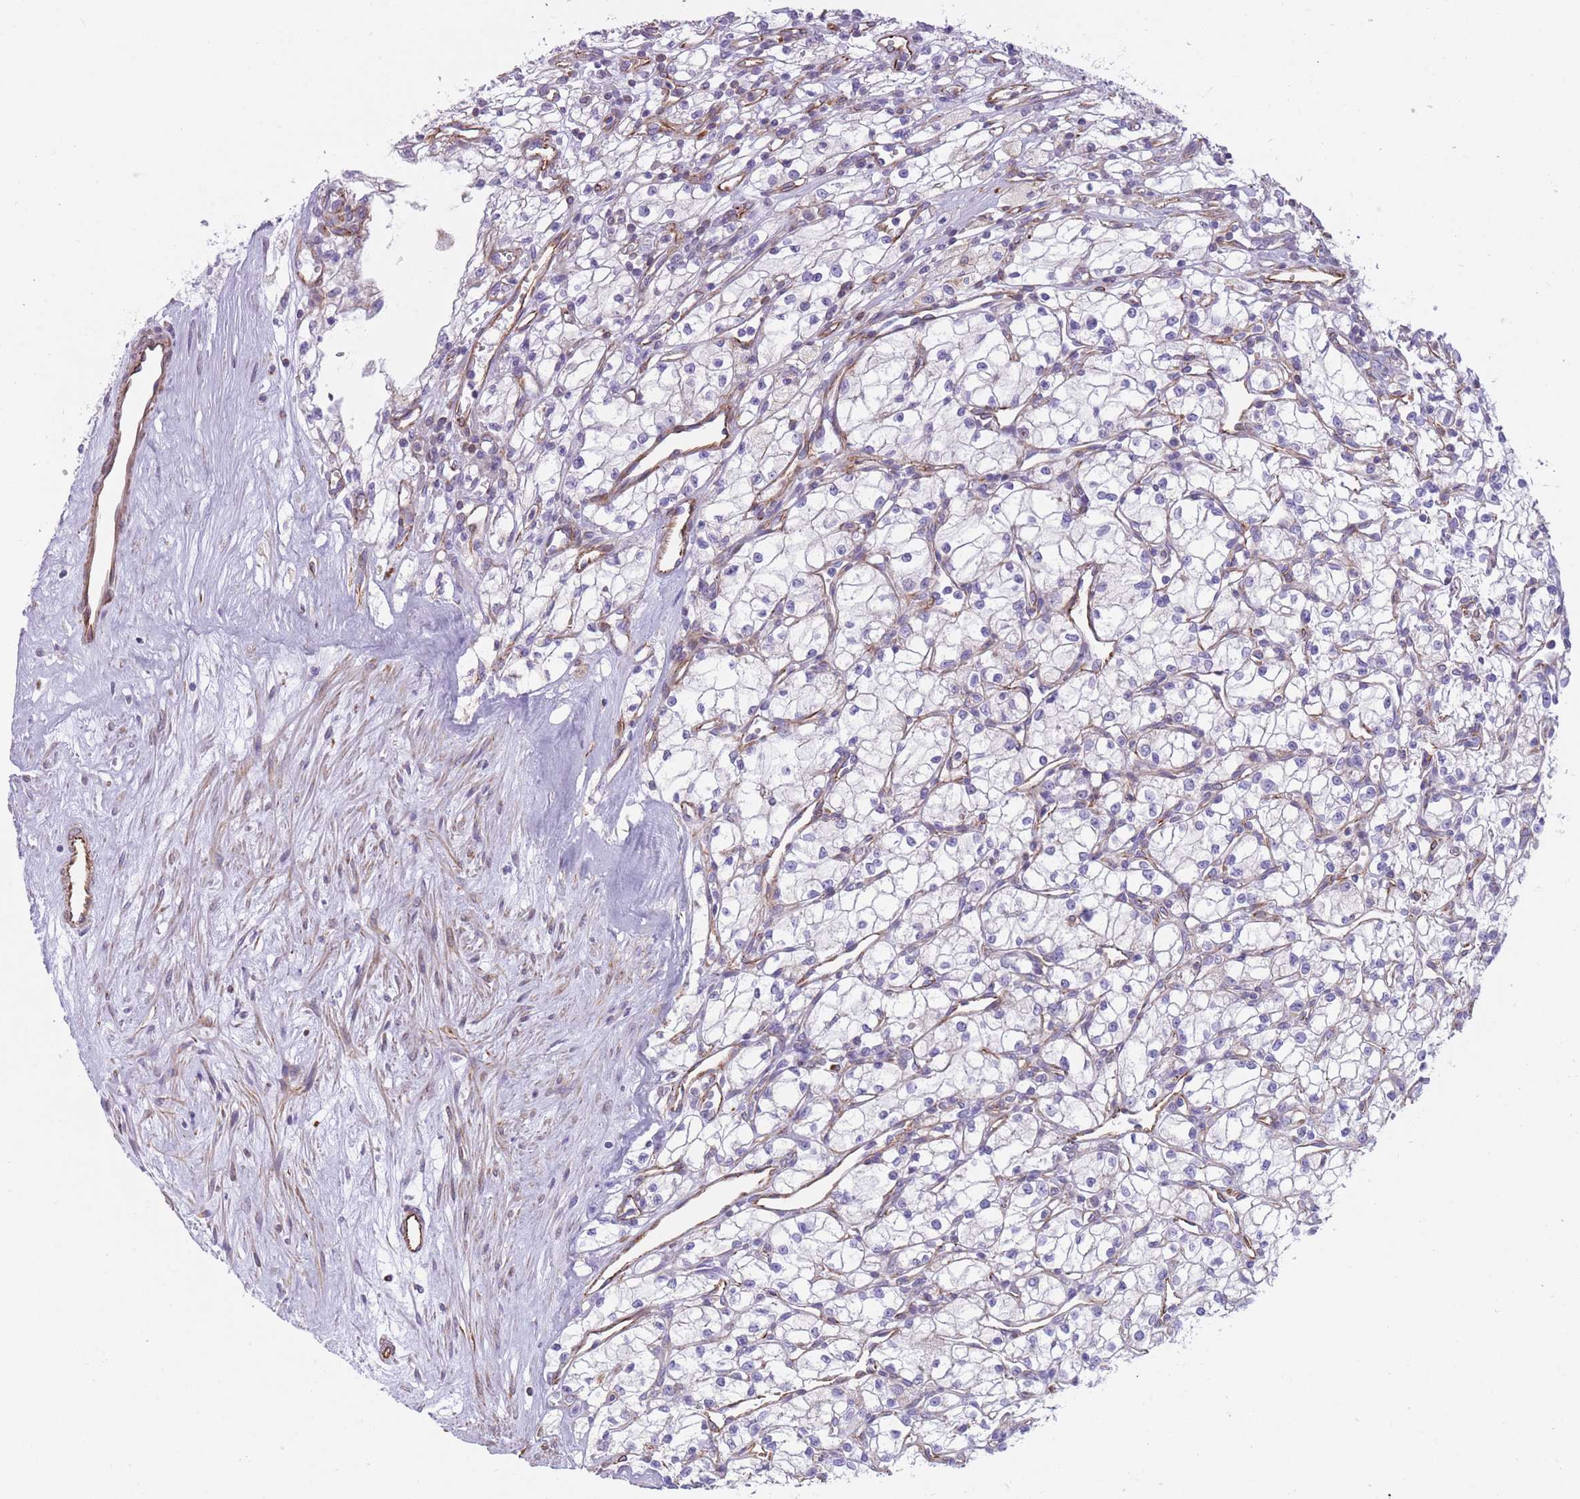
{"staining": {"intensity": "negative", "quantity": "none", "location": "none"}, "tissue": "renal cancer", "cell_type": "Tumor cells", "image_type": "cancer", "snomed": [{"axis": "morphology", "description": "Adenocarcinoma, NOS"}, {"axis": "topography", "description": "Kidney"}], "caption": "High power microscopy histopathology image of an immunohistochemistry micrograph of renal cancer (adenocarcinoma), revealing no significant positivity in tumor cells.", "gene": "PTCD1", "patient": {"sex": "male", "age": 59}}